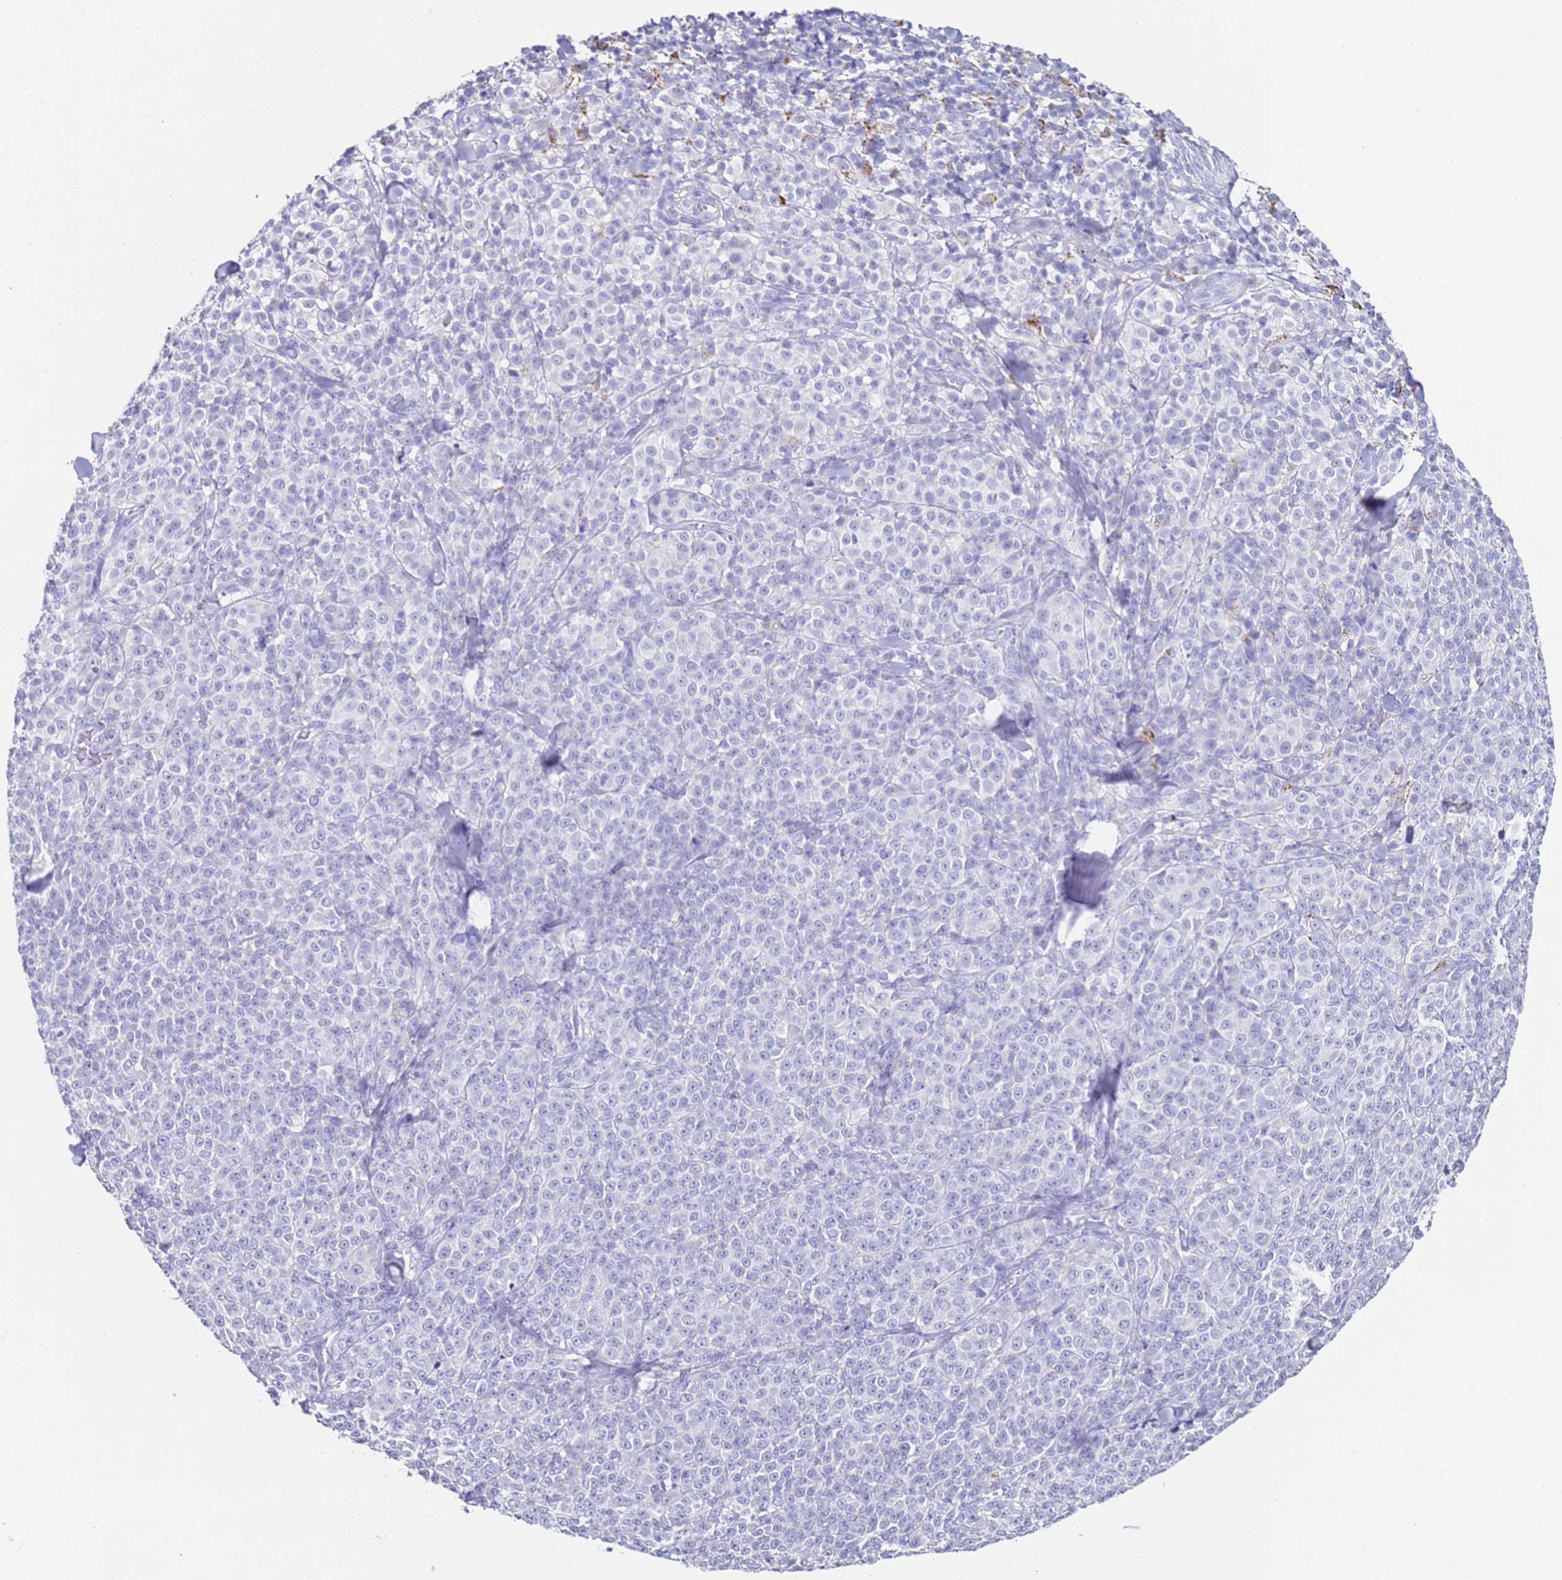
{"staining": {"intensity": "negative", "quantity": "none", "location": "none"}, "tissue": "melanoma", "cell_type": "Tumor cells", "image_type": "cancer", "snomed": [{"axis": "morphology", "description": "Normal tissue, NOS"}, {"axis": "morphology", "description": "Malignant melanoma, NOS"}, {"axis": "topography", "description": "Skin"}], "caption": "IHC photomicrograph of human melanoma stained for a protein (brown), which demonstrates no positivity in tumor cells.", "gene": "PTBP2", "patient": {"sex": "female", "age": 34}}